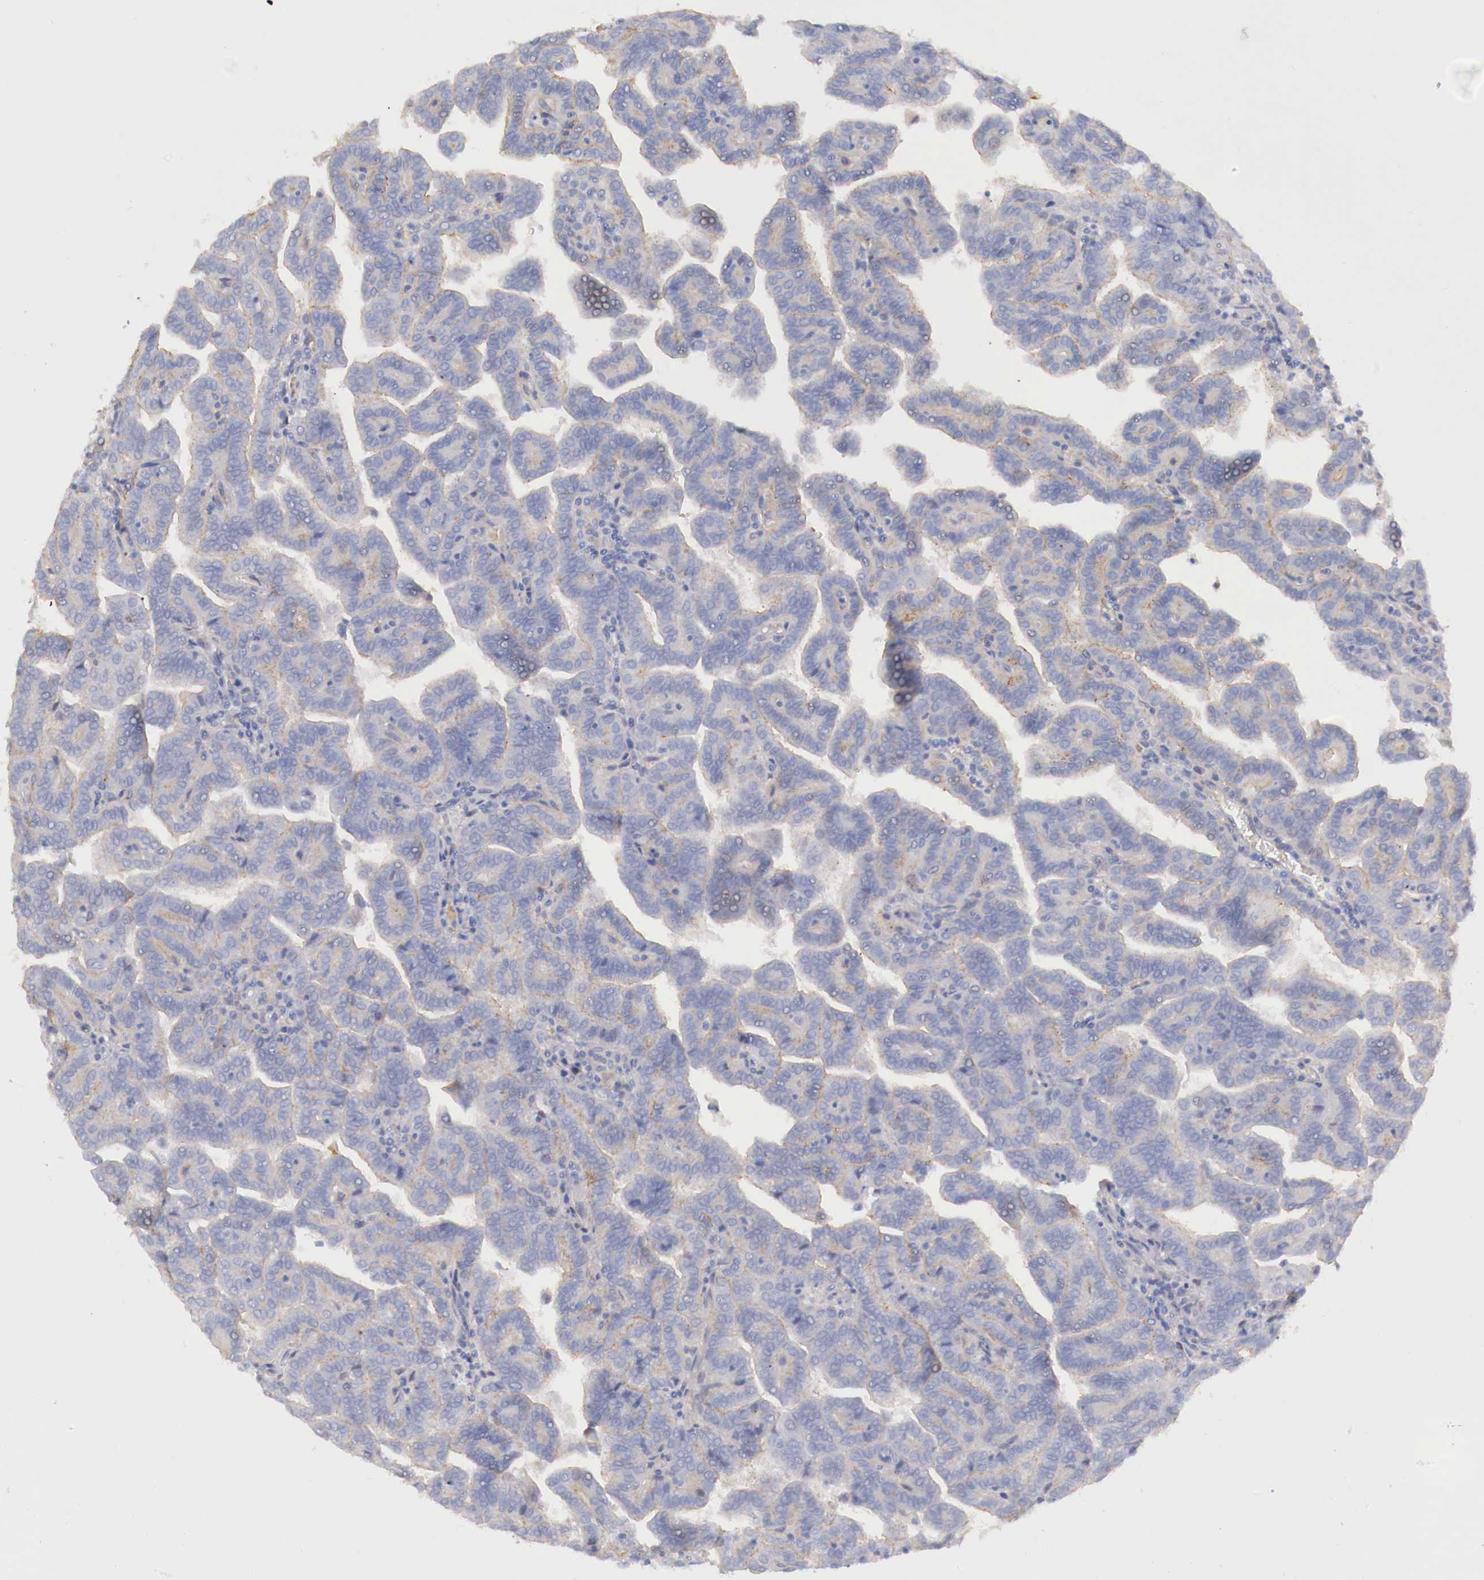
{"staining": {"intensity": "negative", "quantity": "none", "location": "none"}, "tissue": "renal cancer", "cell_type": "Tumor cells", "image_type": "cancer", "snomed": [{"axis": "morphology", "description": "Adenocarcinoma, NOS"}, {"axis": "topography", "description": "Kidney"}], "caption": "Tumor cells are negative for brown protein staining in renal adenocarcinoma.", "gene": "KLHDC7B", "patient": {"sex": "male", "age": 61}}